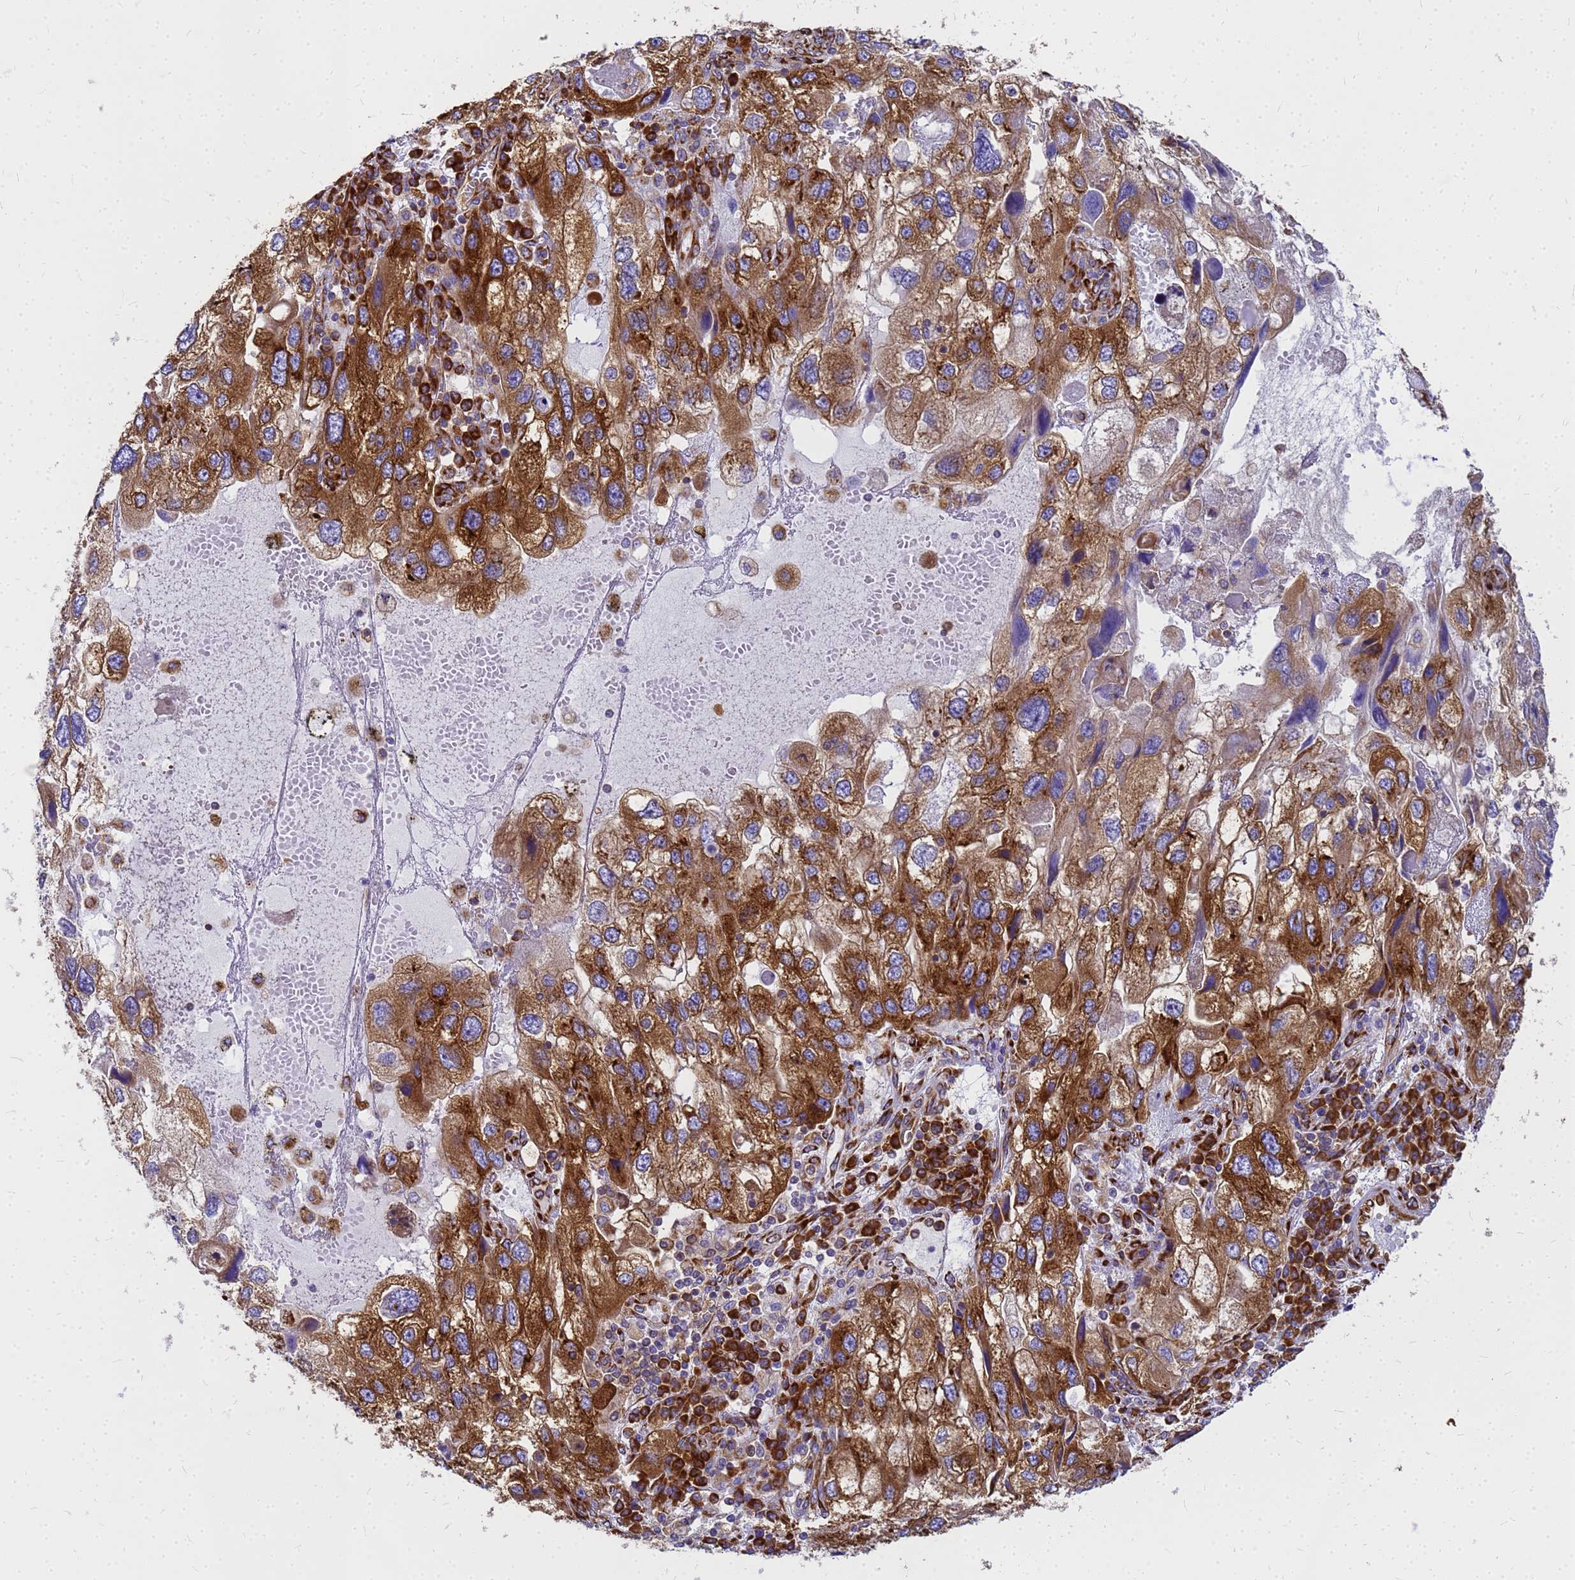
{"staining": {"intensity": "strong", "quantity": ">75%", "location": "cytoplasmic/membranous"}, "tissue": "endometrial cancer", "cell_type": "Tumor cells", "image_type": "cancer", "snomed": [{"axis": "morphology", "description": "Adenocarcinoma, NOS"}, {"axis": "topography", "description": "Endometrium"}], "caption": "DAB (3,3'-diaminobenzidine) immunohistochemical staining of endometrial cancer (adenocarcinoma) demonstrates strong cytoplasmic/membranous protein positivity in about >75% of tumor cells.", "gene": "EEF1D", "patient": {"sex": "female", "age": 49}}